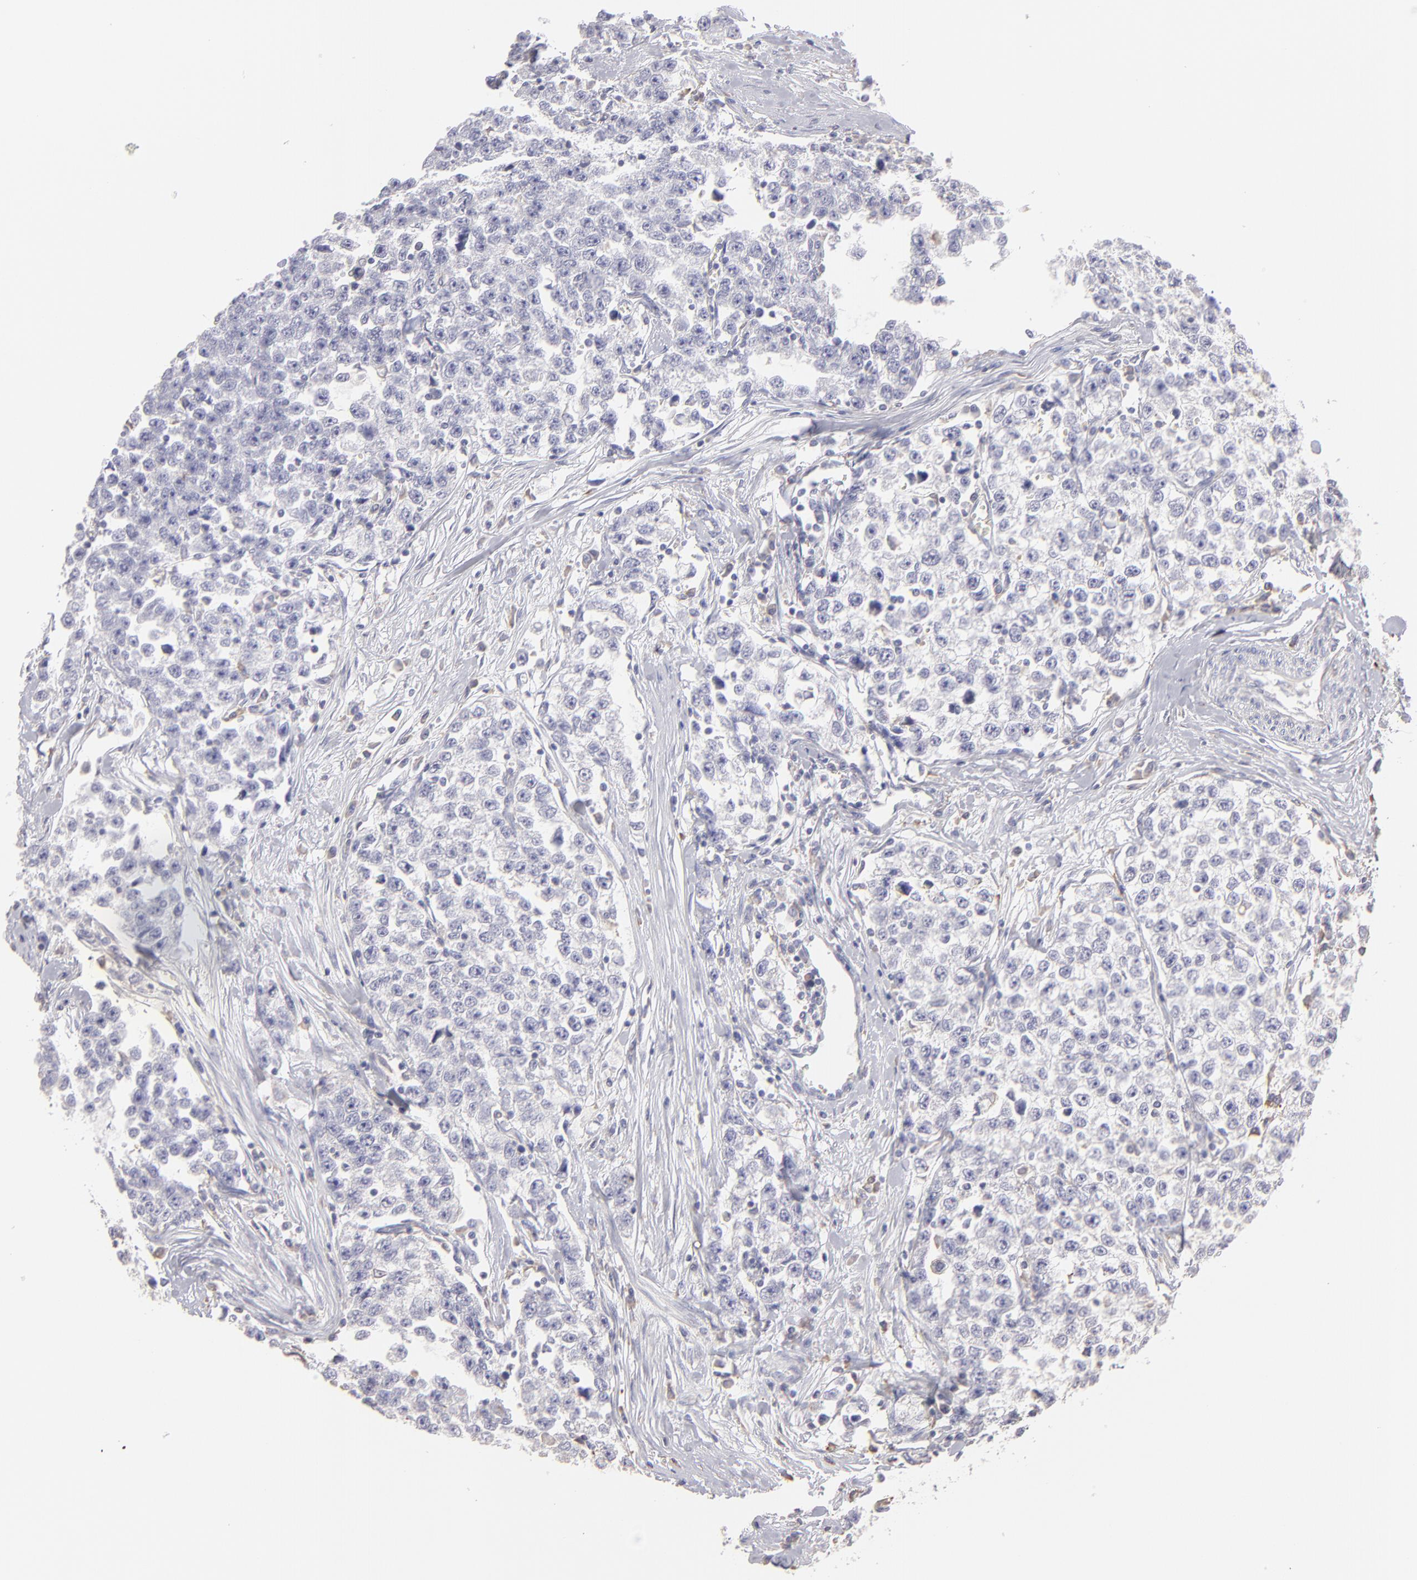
{"staining": {"intensity": "negative", "quantity": "none", "location": "none"}, "tissue": "testis cancer", "cell_type": "Tumor cells", "image_type": "cancer", "snomed": [{"axis": "morphology", "description": "Seminoma, NOS"}, {"axis": "morphology", "description": "Carcinoma, Embryonal, NOS"}, {"axis": "topography", "description": "Testis"}], "caption": "Tumor cells are negative for brown protein staining in embryonal carcinoma (testis). (DAB immunohistochemistry (IHC), high magnification).", "gene": "CALR", "patient": {"sex": "male", "age": 30}}